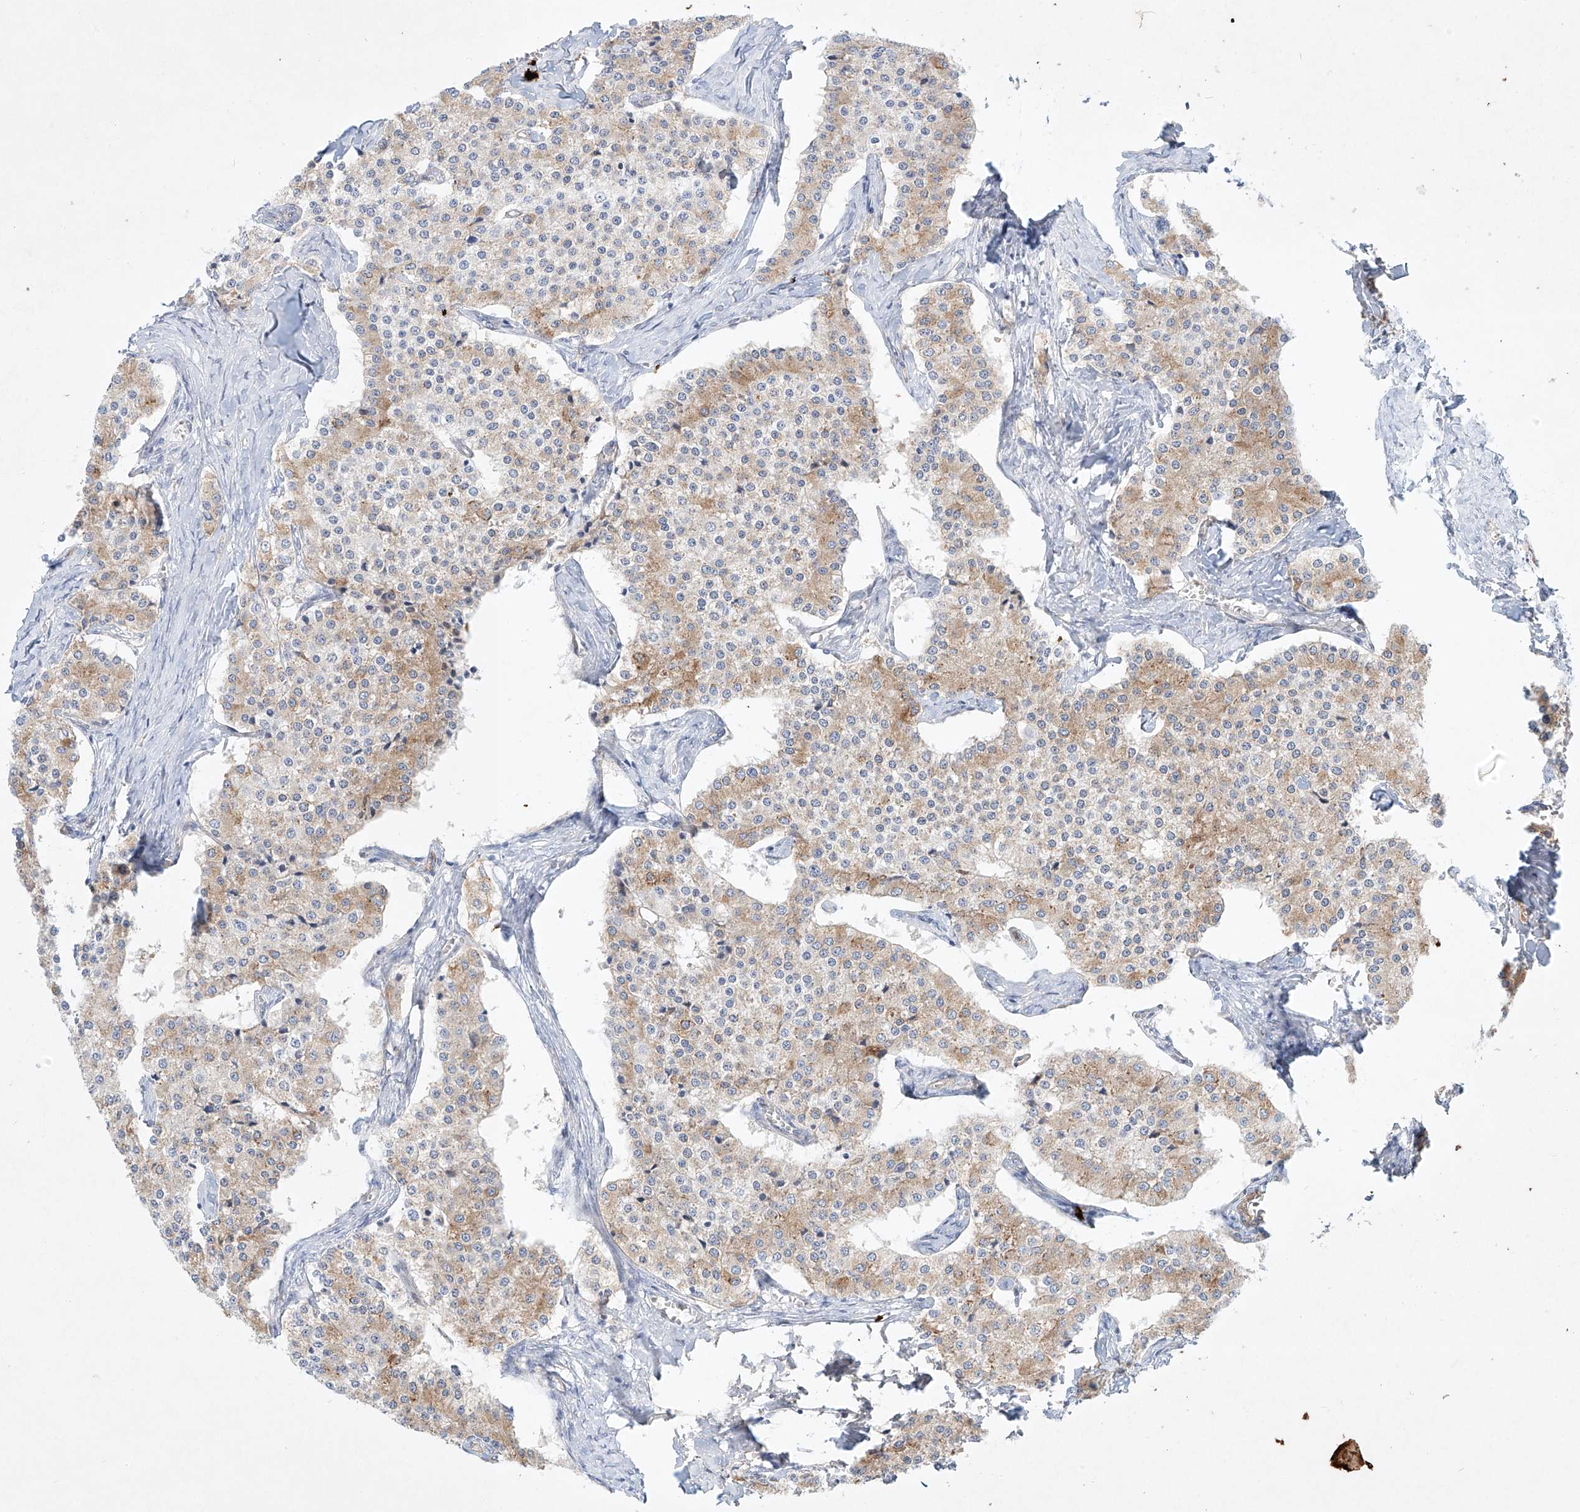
{"staining": {"intensity": "weak", "quantity": ">75%", "location": "cytoplasmic/membranous"}, "tissue": "carcinoid", "cell_type": "Tumor cells", "image_type": "cancer", "snomed": [{"axis": "morphology", "description": "Carcinoid, malignant, NOS"}, {"axis": "topography", "description": "Colon"}], "caption": "A low amount of weak cytoplasmic/membranous positivity is identified in approximately >75% of tumor cells in carcinoid (malignant) tissue.", "gene": "REEP2", "patient": {"sex": "female", "age": 52}}